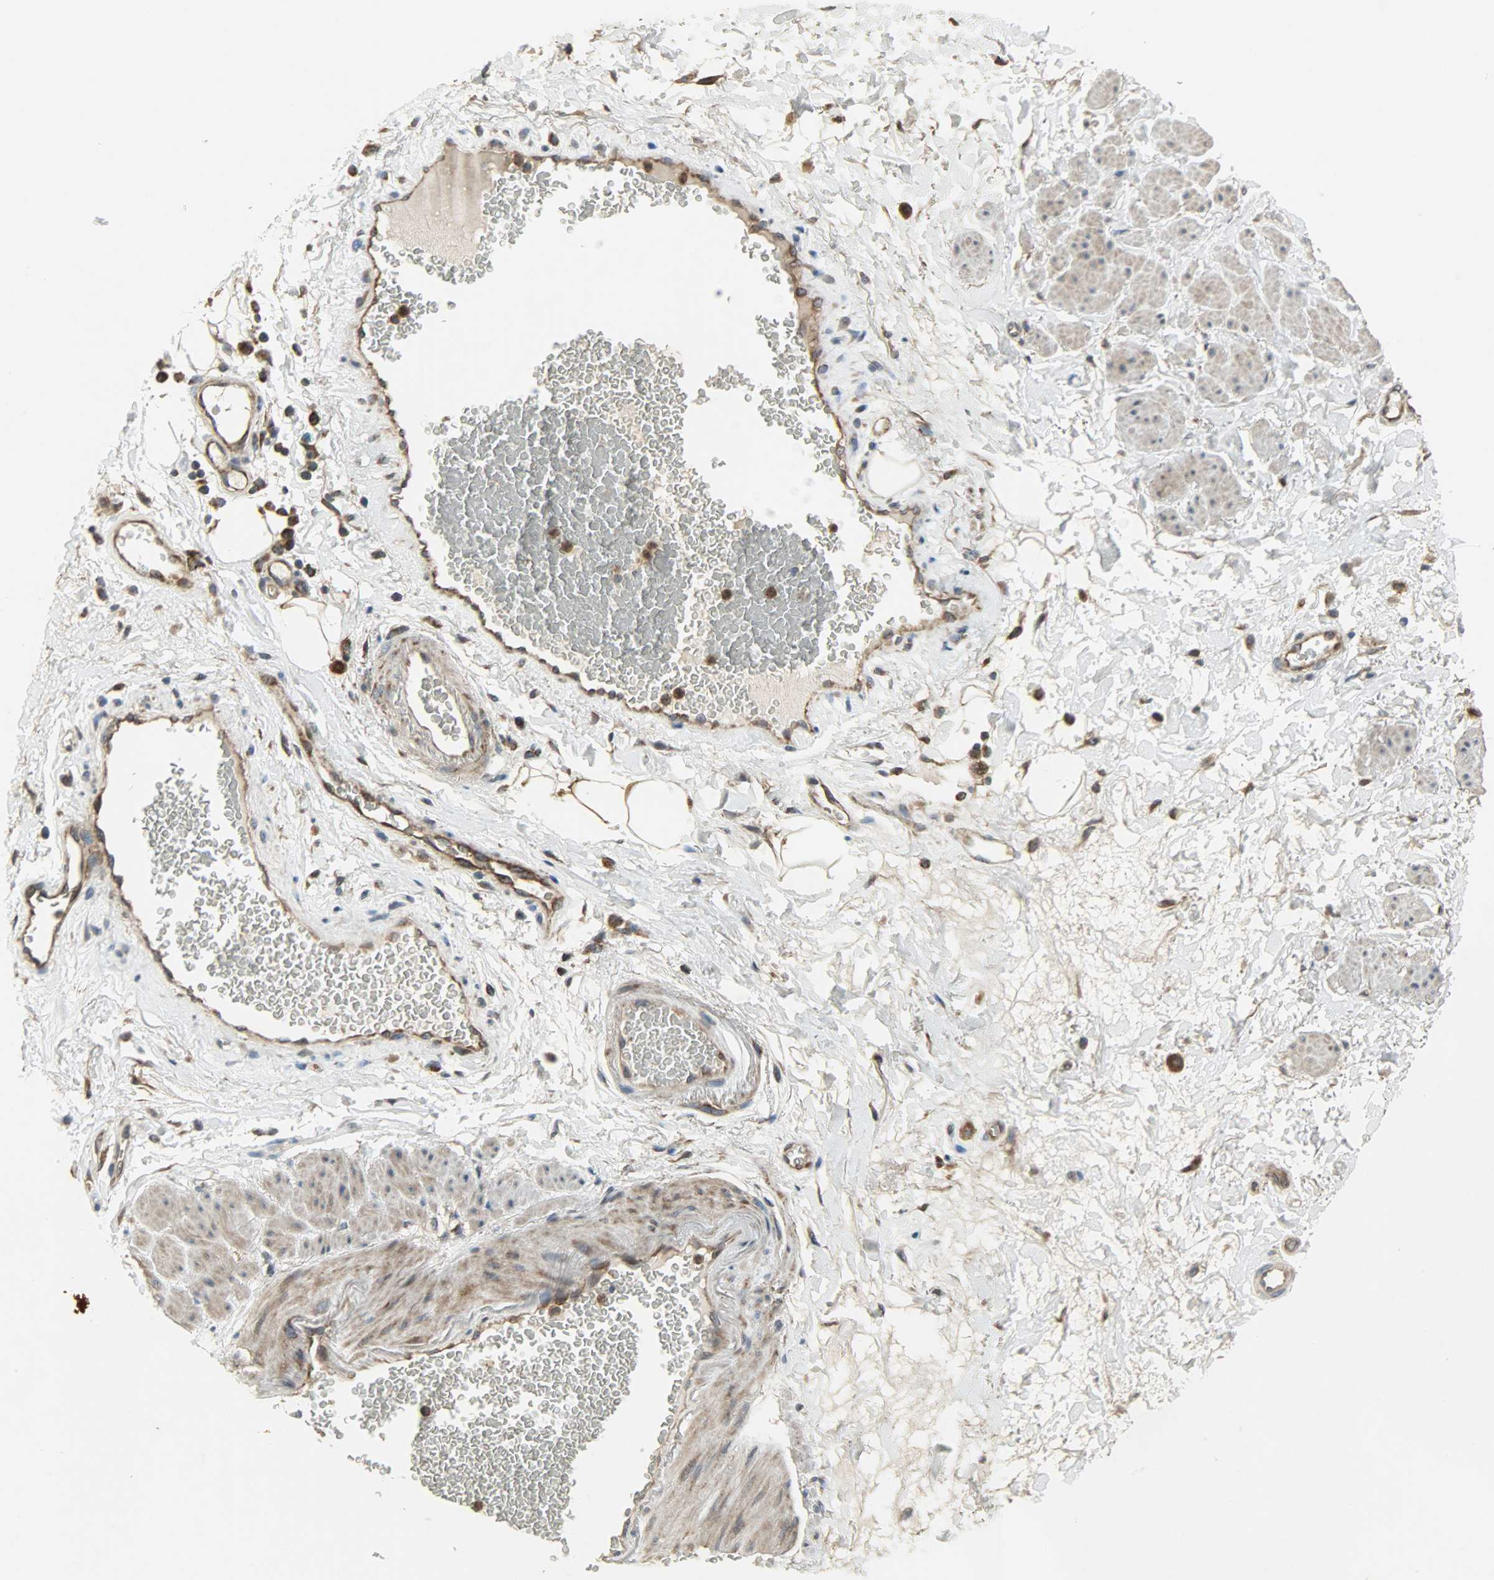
{"staining": {"intensity": "weak", "quantity": ">75%", "location": "cytoplasmic/membranous"}, "tissue": "adipose tissue", "cell_type": "Adipocytes", "image_type": "normal", "snomed": [{"axis": "morphology", "description": "Normal tissue, NOS"}, {"axis": "topography", "description": "Soft tissue"}, {"axis": "topography", "description": "Peripheral nerve tissue"}], "caption": "A high-resolution histopathology image shows immunohistochemistry staining of benign adipose tissue, which reveals weak cytoplasmic/membranous positivity in approximately >75% of adipocytes. (DAB (3,3'-diaminobenzidine) IHC, brown staining for protein, blue staining for nuclei).", "gene": "AMT", "patient": {"sex": "female", "age": 71}}